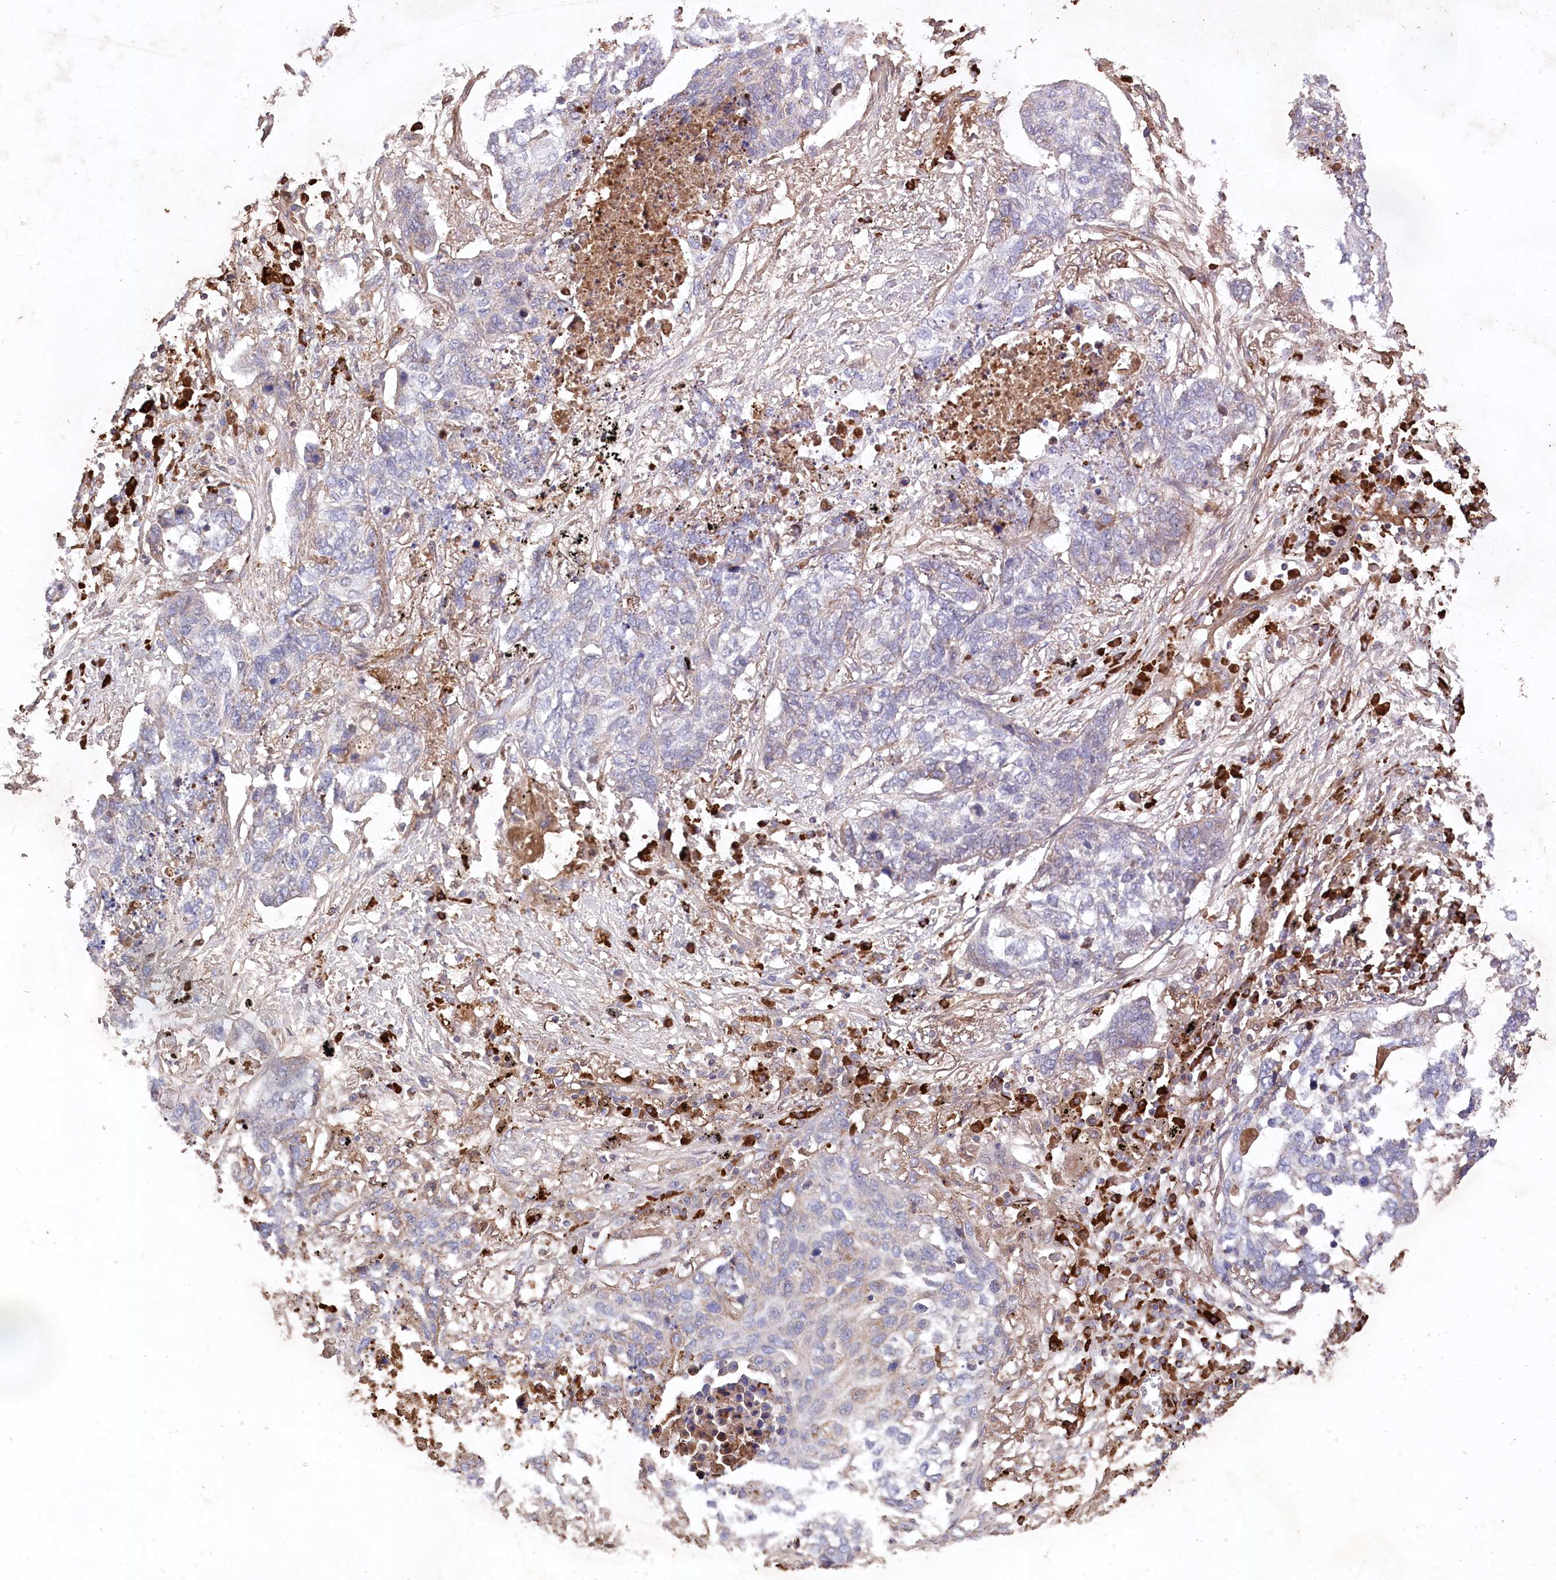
{"staining": {"intensity": "negative", "quantity": "none", "location": "none"}, "tissue": "lung cancer", "cell_type": "Tumor cells", "image_type": "cancer", "snomed": [{"axis": "morphology", "description": "Squamous cell carcinoma, NOS"}, {"axis": "topography", "description": "Lung"}], "caption": "Immunohistochemical staining of human lung squamous cell carcinoma displays no significant positivity in tumor cells.", "gene": "PPP1R21", "patient": {"sex": "female", "age": 63}}